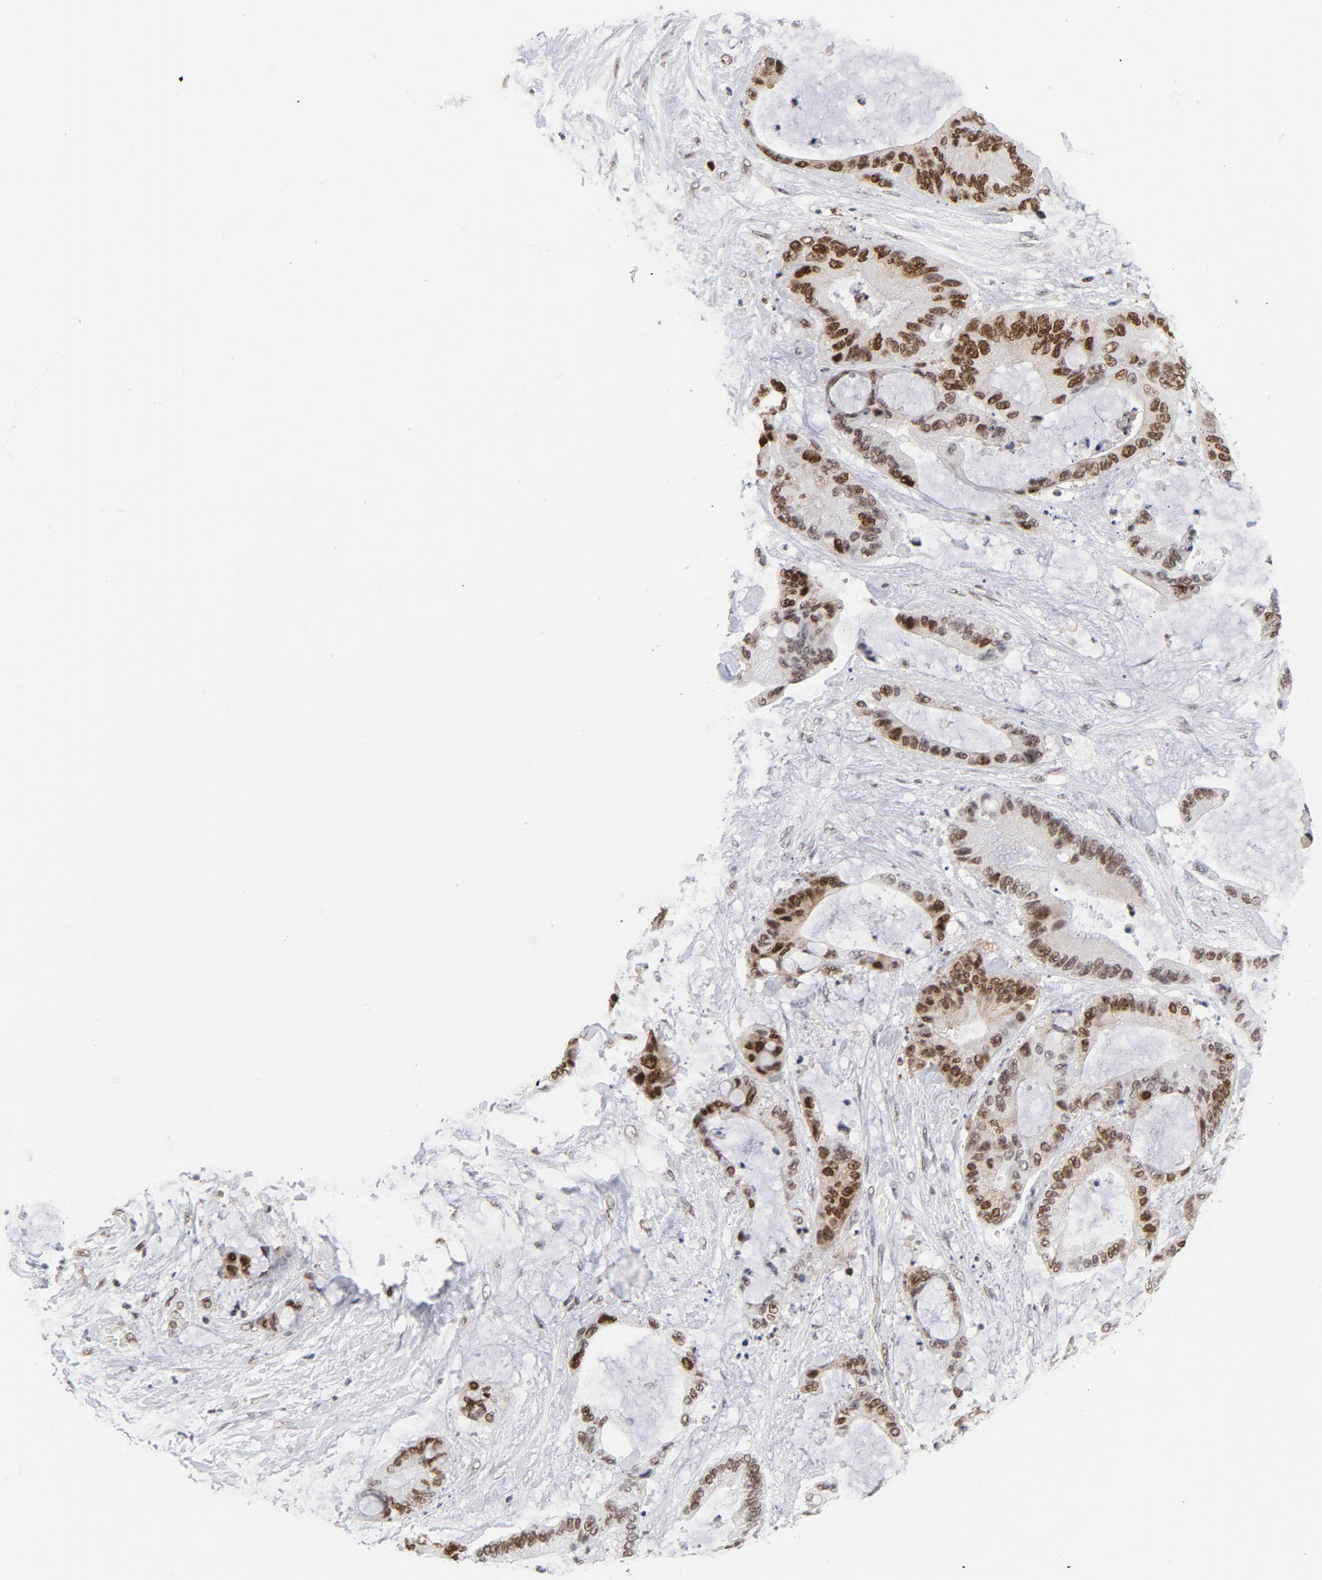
{"staining": {"intensity": "moderate", "quantity": ">75%", "location": "nuclear"}, "tissue": "liver cancer", "cell_type": "Tumor cells", "image_type": "cancer", "snomed": [{"axis": "morphology", "description": "Cholangiocarcinoma"}, {"axis": "topography", "description": "Liver"}], "caption": "Moderate nuclear expression for a protein is seen in about >75% of tumor cells of liver cancer (cholangiocarcinoma) using IHC.", "gene": "RFC4", "patient": {"sex": "female", "age": 73}}